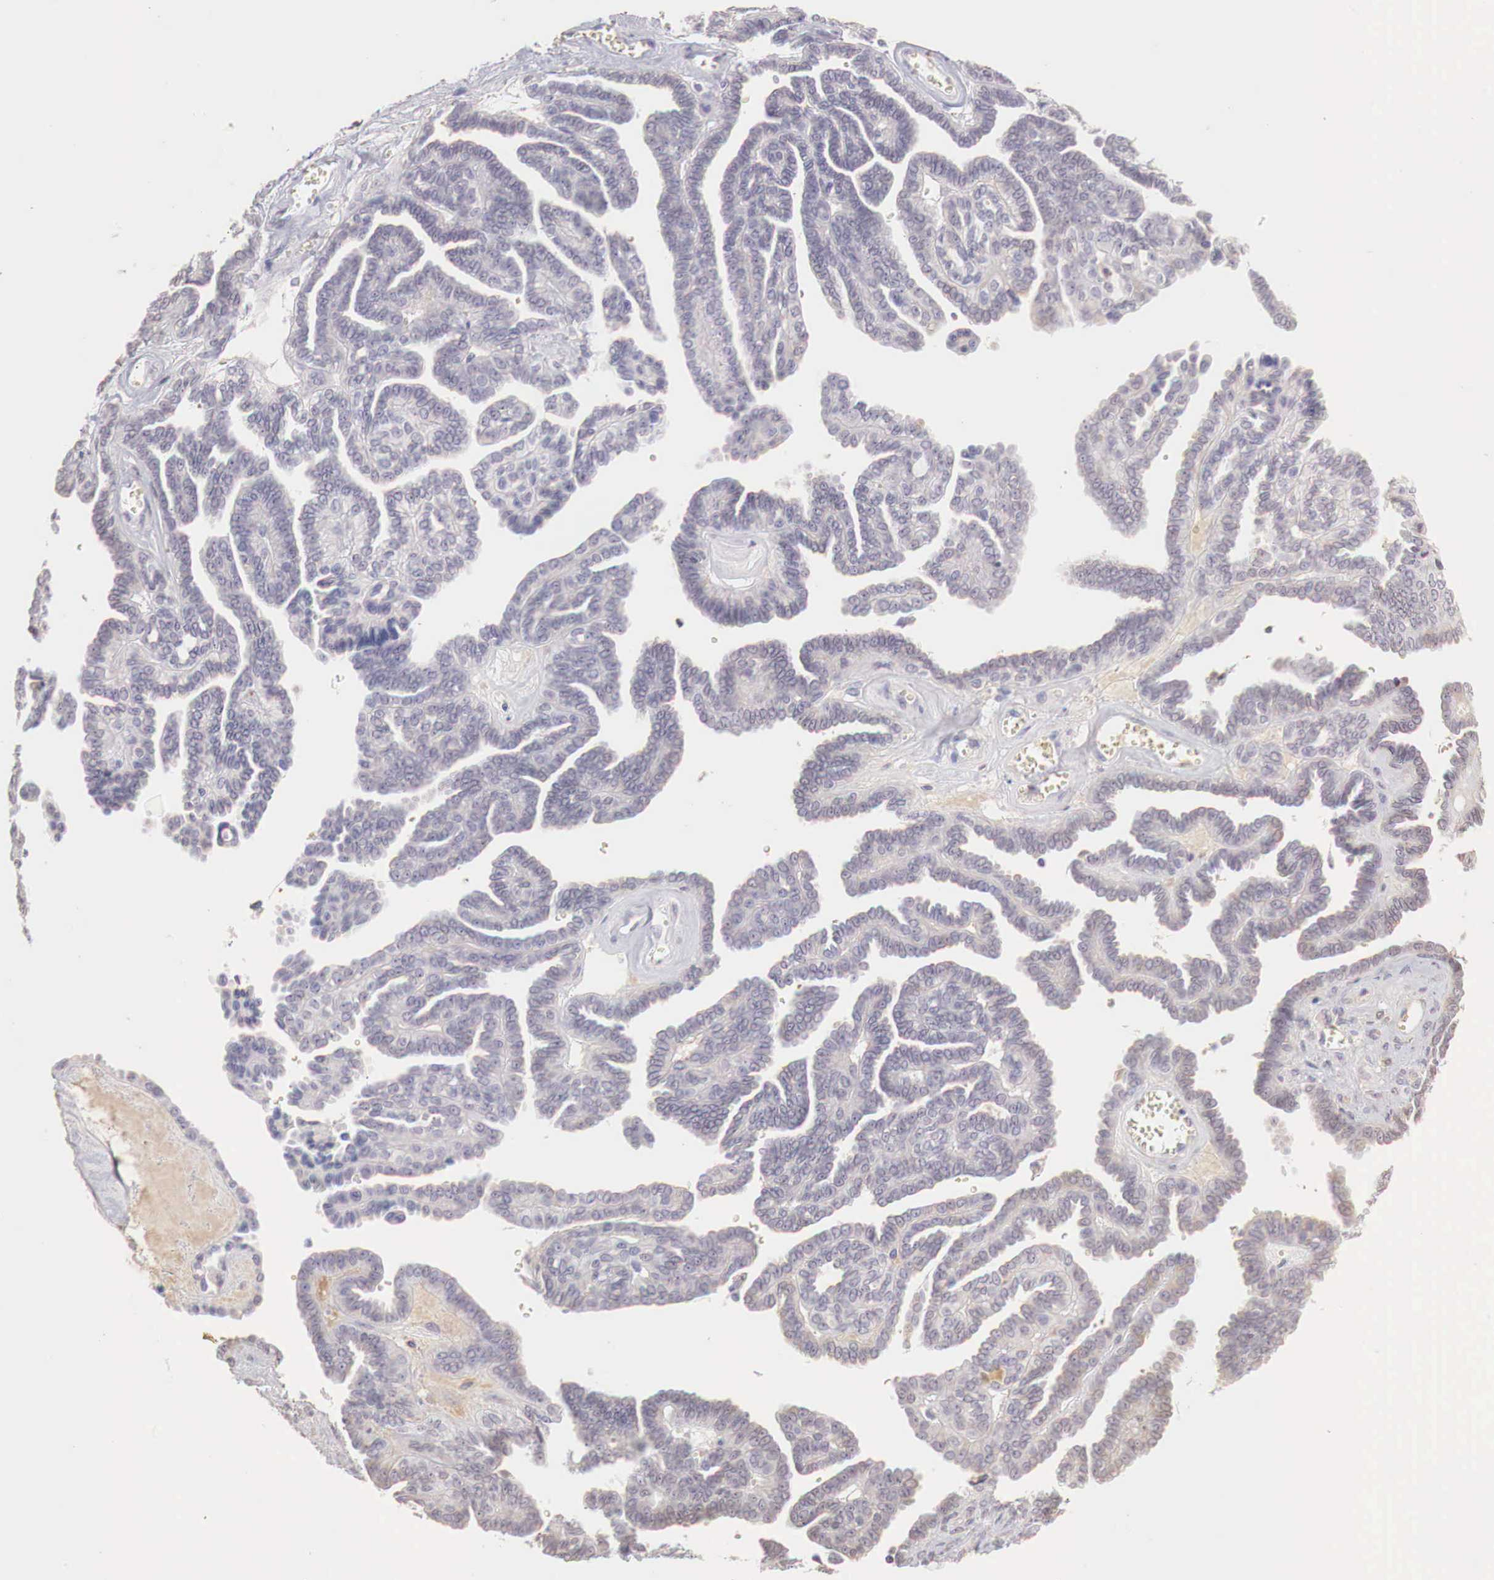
{"staining": {"intensity": "weak", "quantity": "<25%", "location": "cytoplasmic/membranous"}, "tissue": "ovarian cancer", "cell_type": "Tumor cells", "image_type": "cancer", "snomed": [{"axis": "morphology", "description": "Cystadenocarcinoma, serous, NOS"}, {"axis": "topography", "description": "Ovary"}], "caption": "DAB (3,3'-diaminobenzidine) immunohistochemical staining of human ovarian serous cystadenocarcinoma shows no significant positivity in tumor cells.", "gene": "XPNPEP2", "patient": {"sex": "female", "age": 71}}